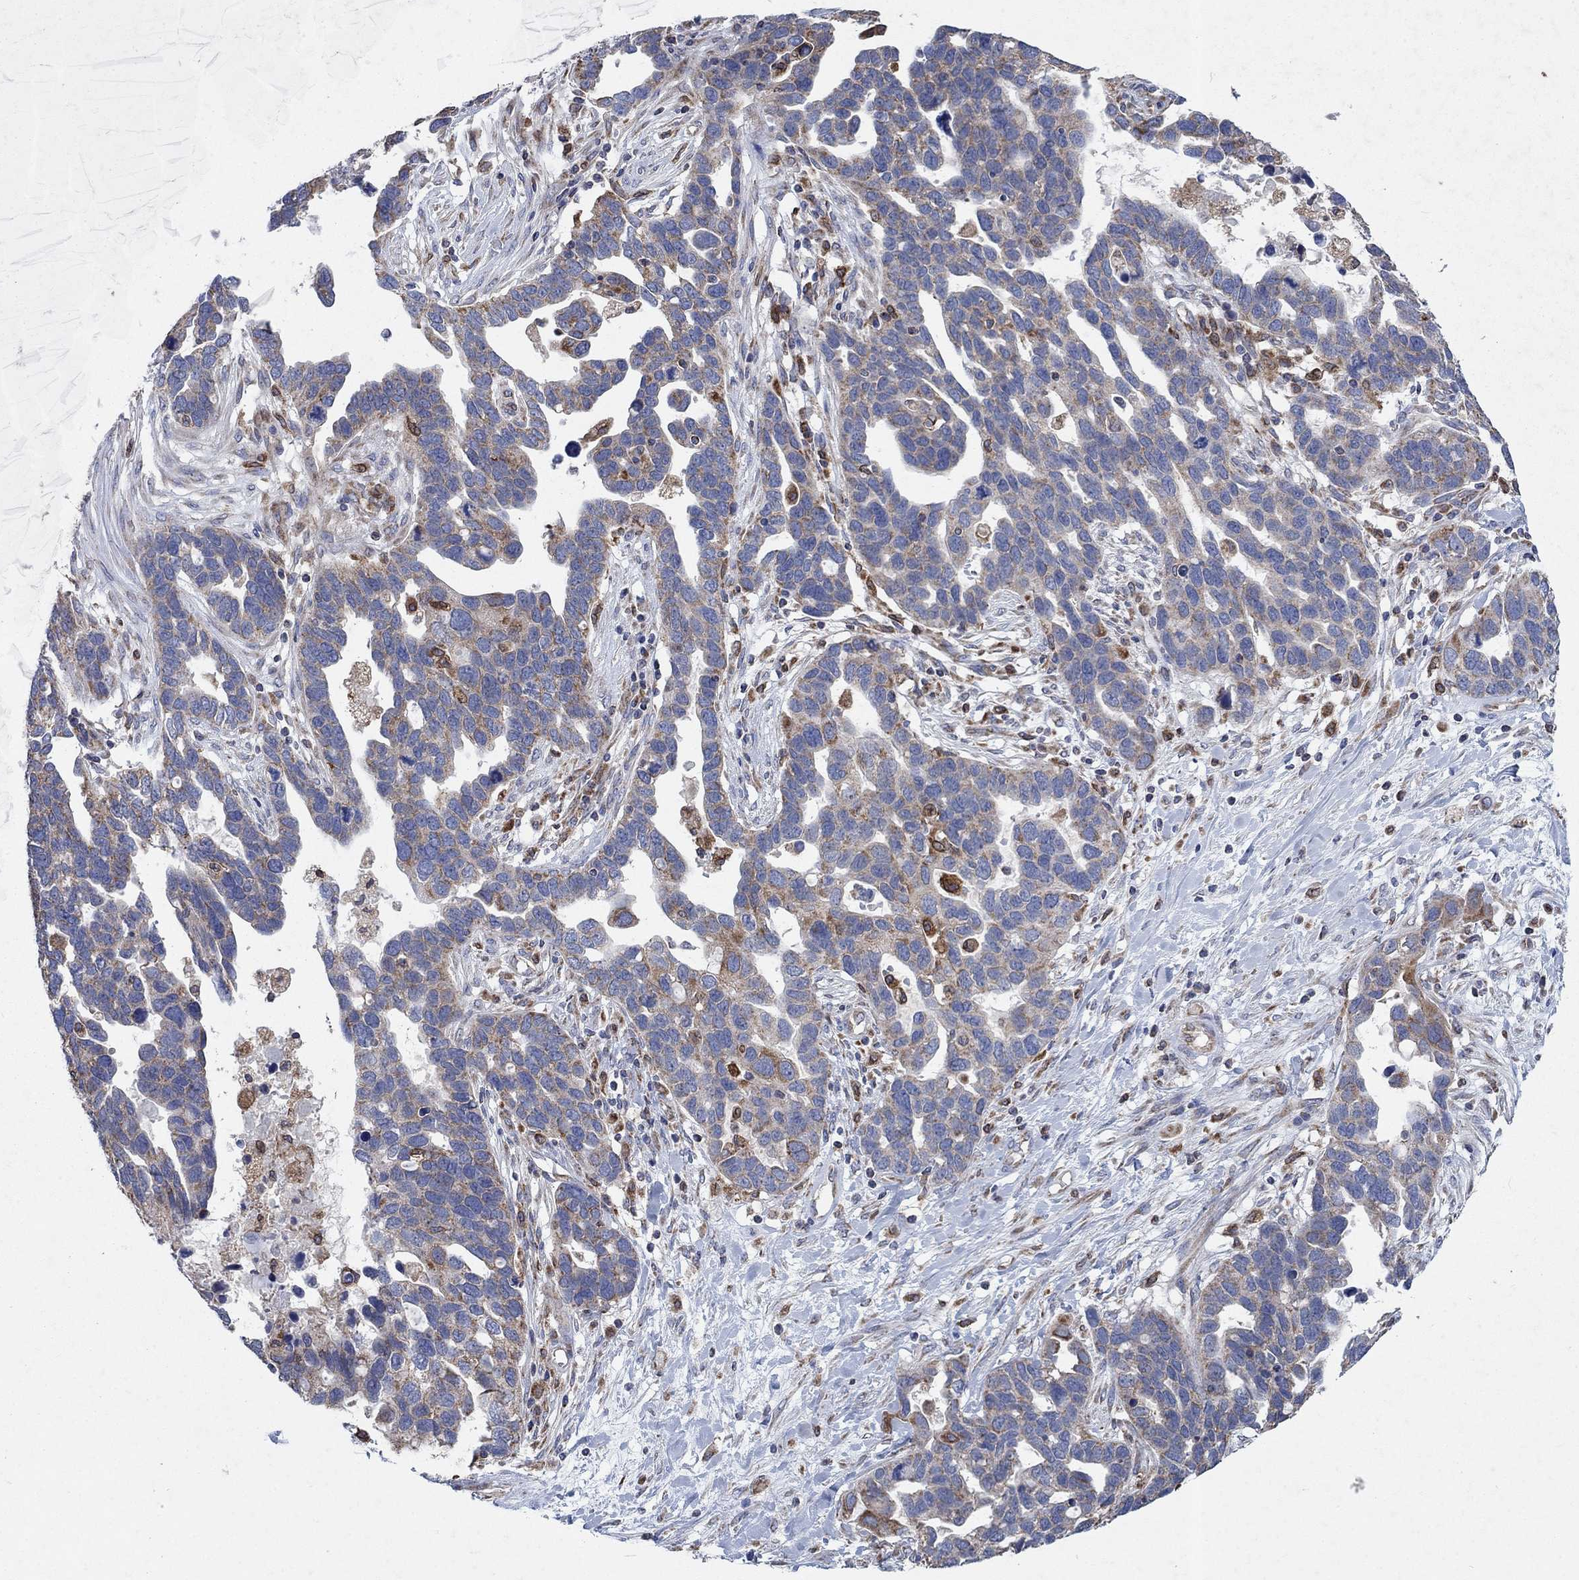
{"staining": {"intensity": "moderate", "quantity": "<25%", "location": "cytoplasmic/membranous"}, "tissue": "ovarian cancer", "cell_type": "Tumor cells", "image_type": "cancer", "snomed": [{"axis": "morphology", "description": "Cystadenocarcinoma, serous, NOS"}, {"axis": "topography", "description": "Ovary"}], "caption": "Human ovarian cancer (serous cystadenocarcinoma) stained for a protein (brown) exhibits moderate cytoplasmic/membranous positive expression in about <25% of tumor cells.", "gene": "NCEH1", "patient": {"sex": "female", "age": 54}}